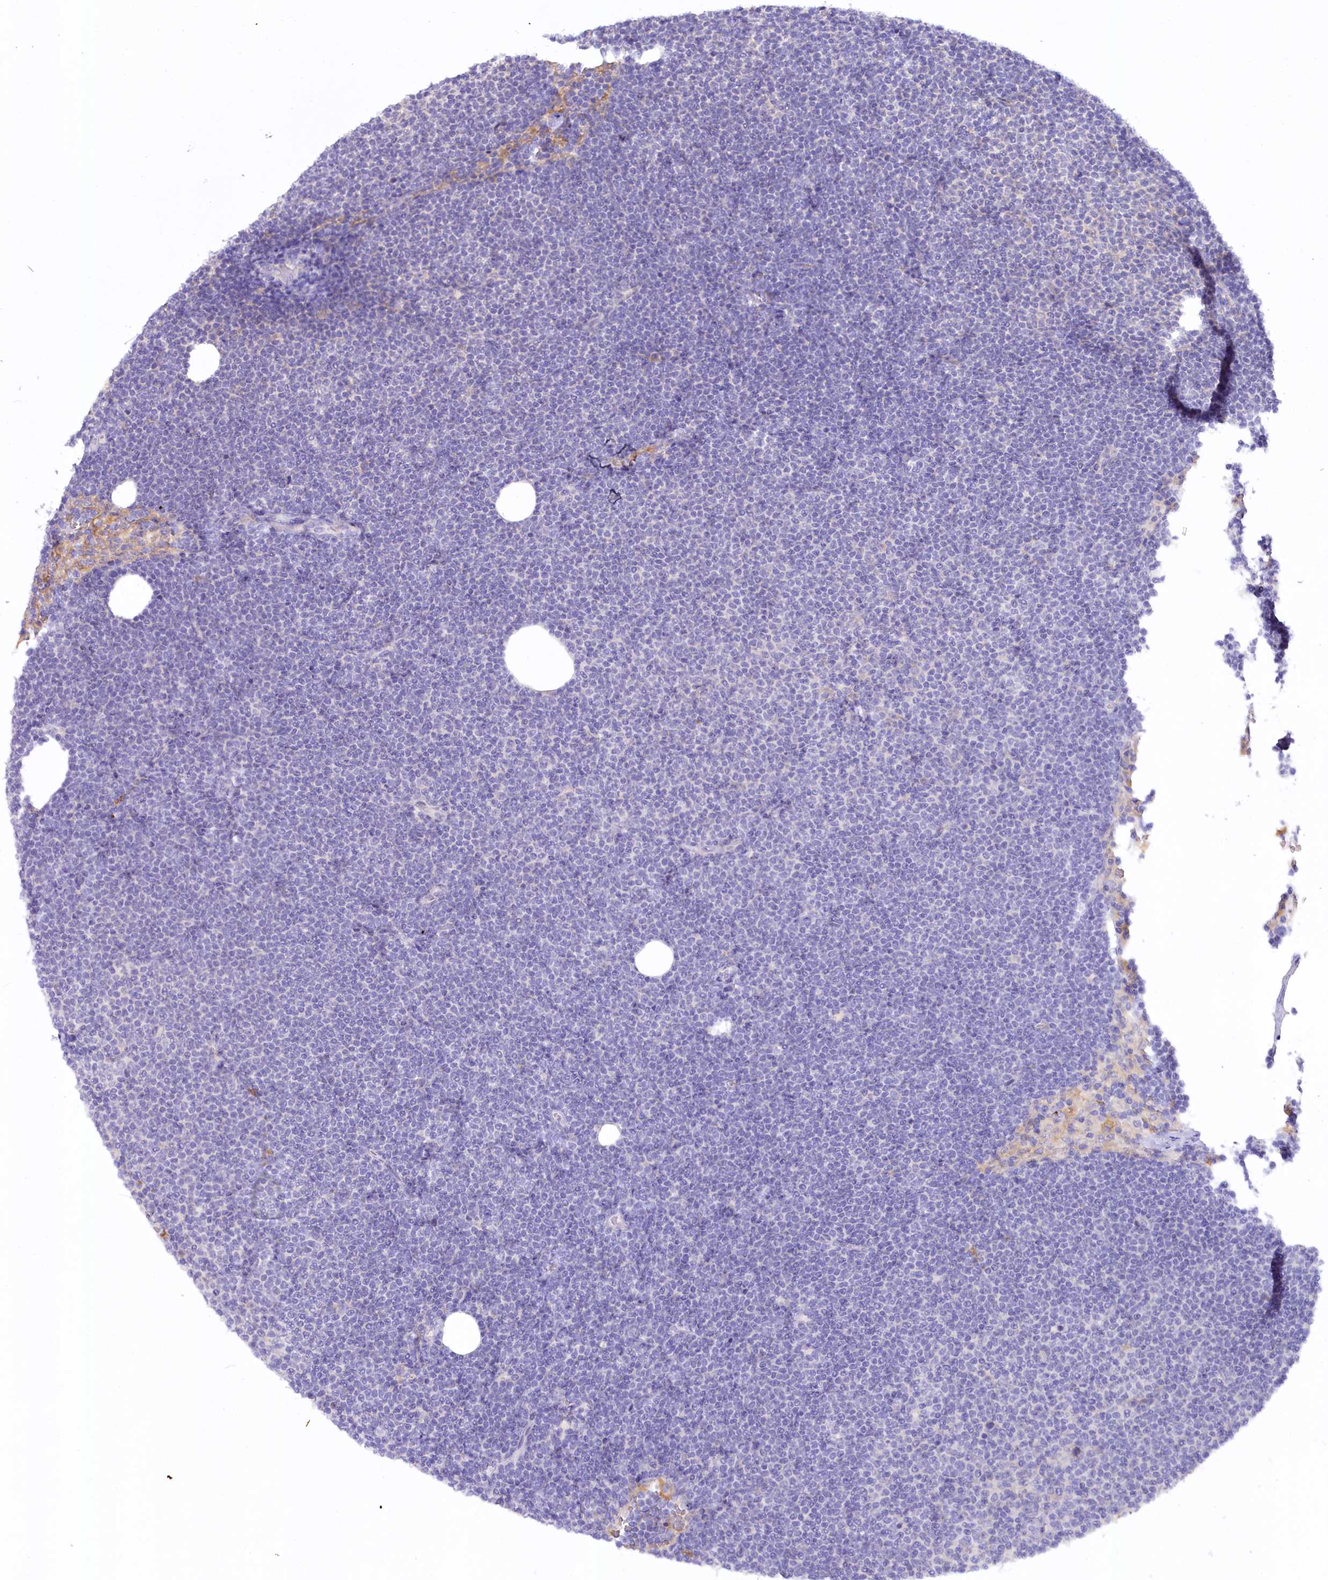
{"staining": {"intensity": "negative", "quantity": "none", "location": "none"}, "tissue": "lymphoma", "cell_type": "Tumor cells", "image_type": "cancer", "snomed": [{"axis": "morphology", "description": "Malignant lymphoma, non-Hodgkin's type, Low grade"}, {"axis": "topography", "description": "Lymph node"}], "caption": "Immunohistochemical staining of low-grade malignant lymphoma, non-Hodgkin's type shows no significant staining in tumor cells.", "gene": "MYOZ1", "patient": {"sex": "female", "age": 53}}